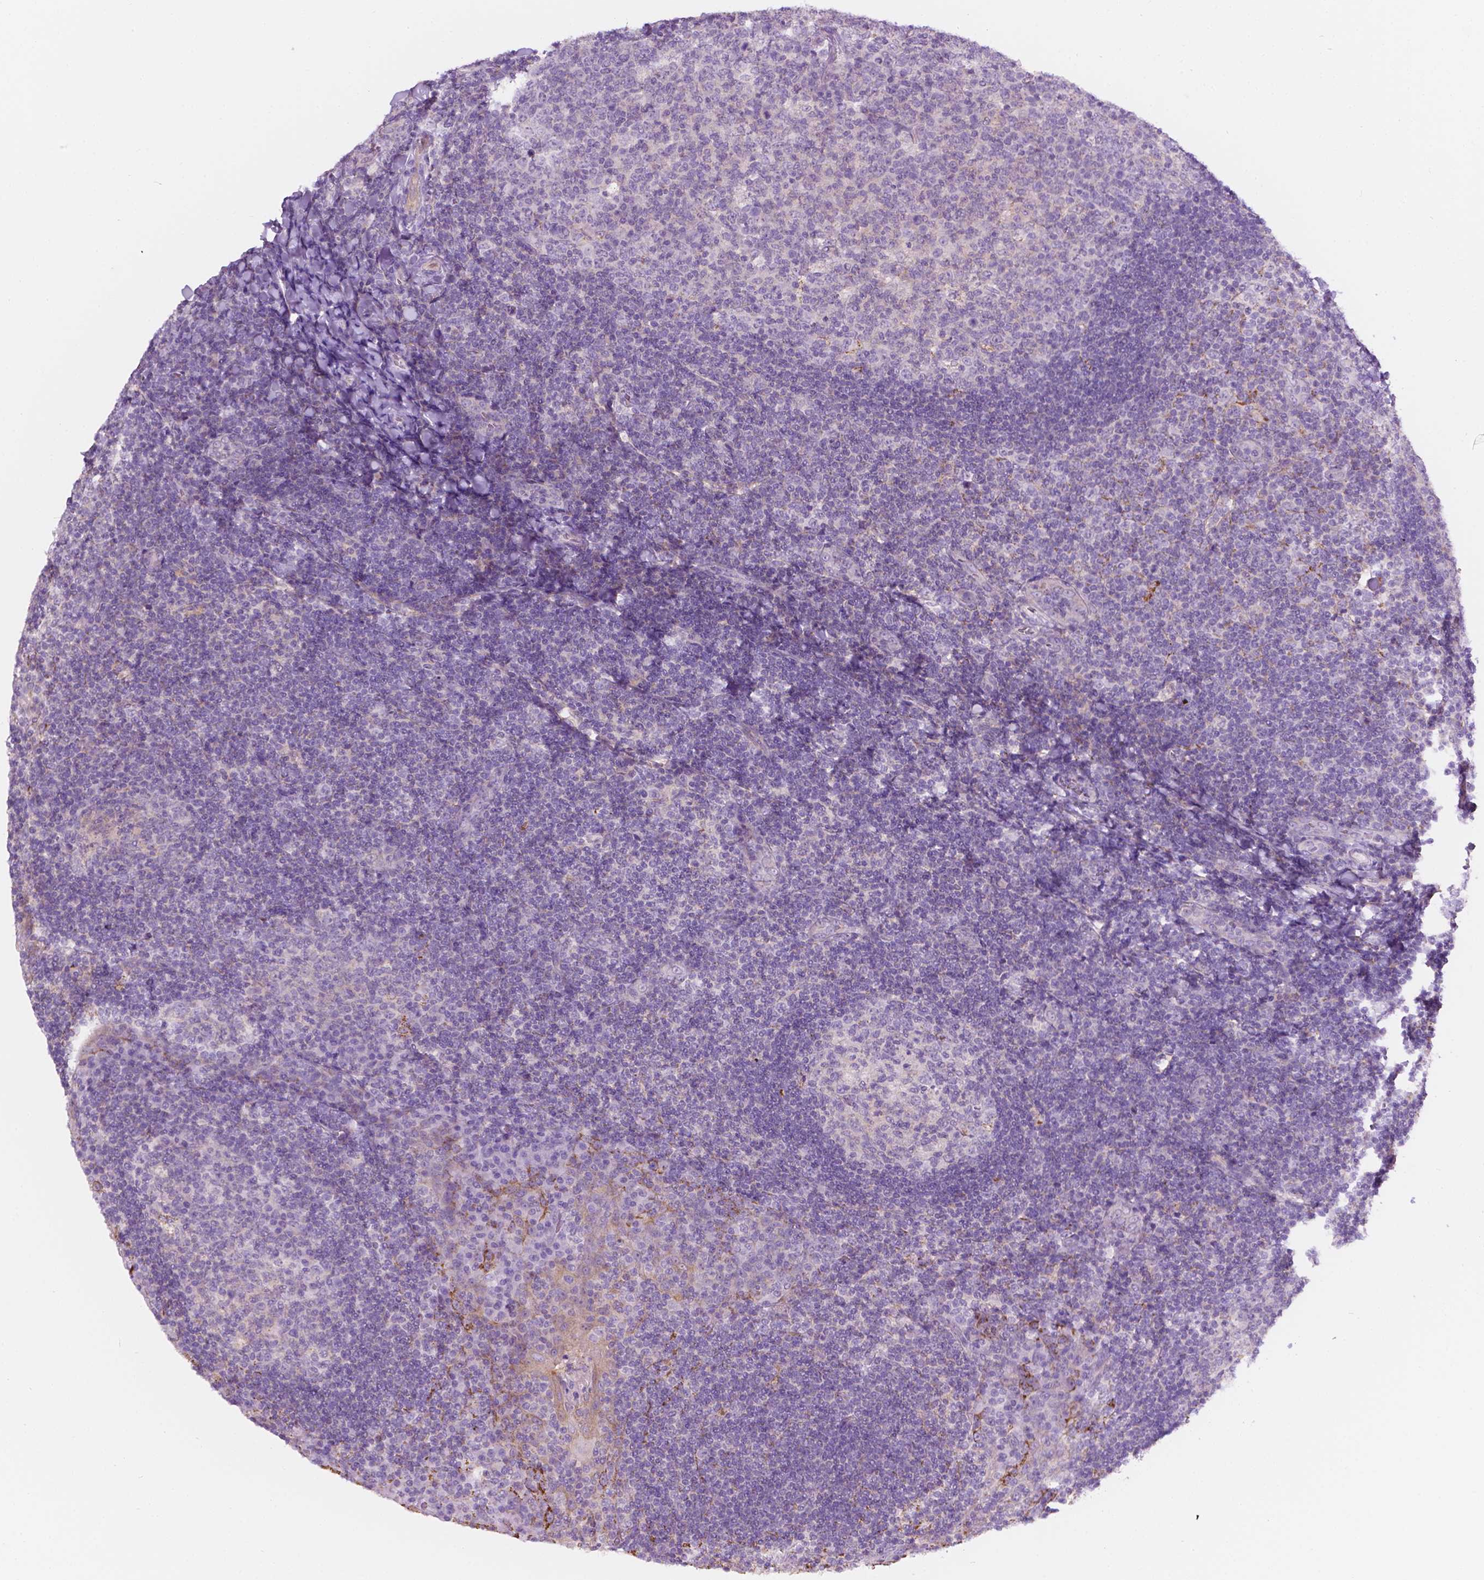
{"staining": {"intensity": "negative", "quantity": "none", "location": "none"}, "tissue": "tonsil", "cell_type": "Germinal center cells", "image_type": "normal", "snomed": [{"axis": "morphology", "description": "Normal tissue, NOS"}, {"axis": "topography", "description": "Tonsil"}], "caption": "A high-resolution image shows immunohistochemistry (IHC) staining of normal tonsil, which demonstrates no significant expression in germinal center cells.", "gene": "NOS1AP", "patient": {"sex": "male", "age": 17}}